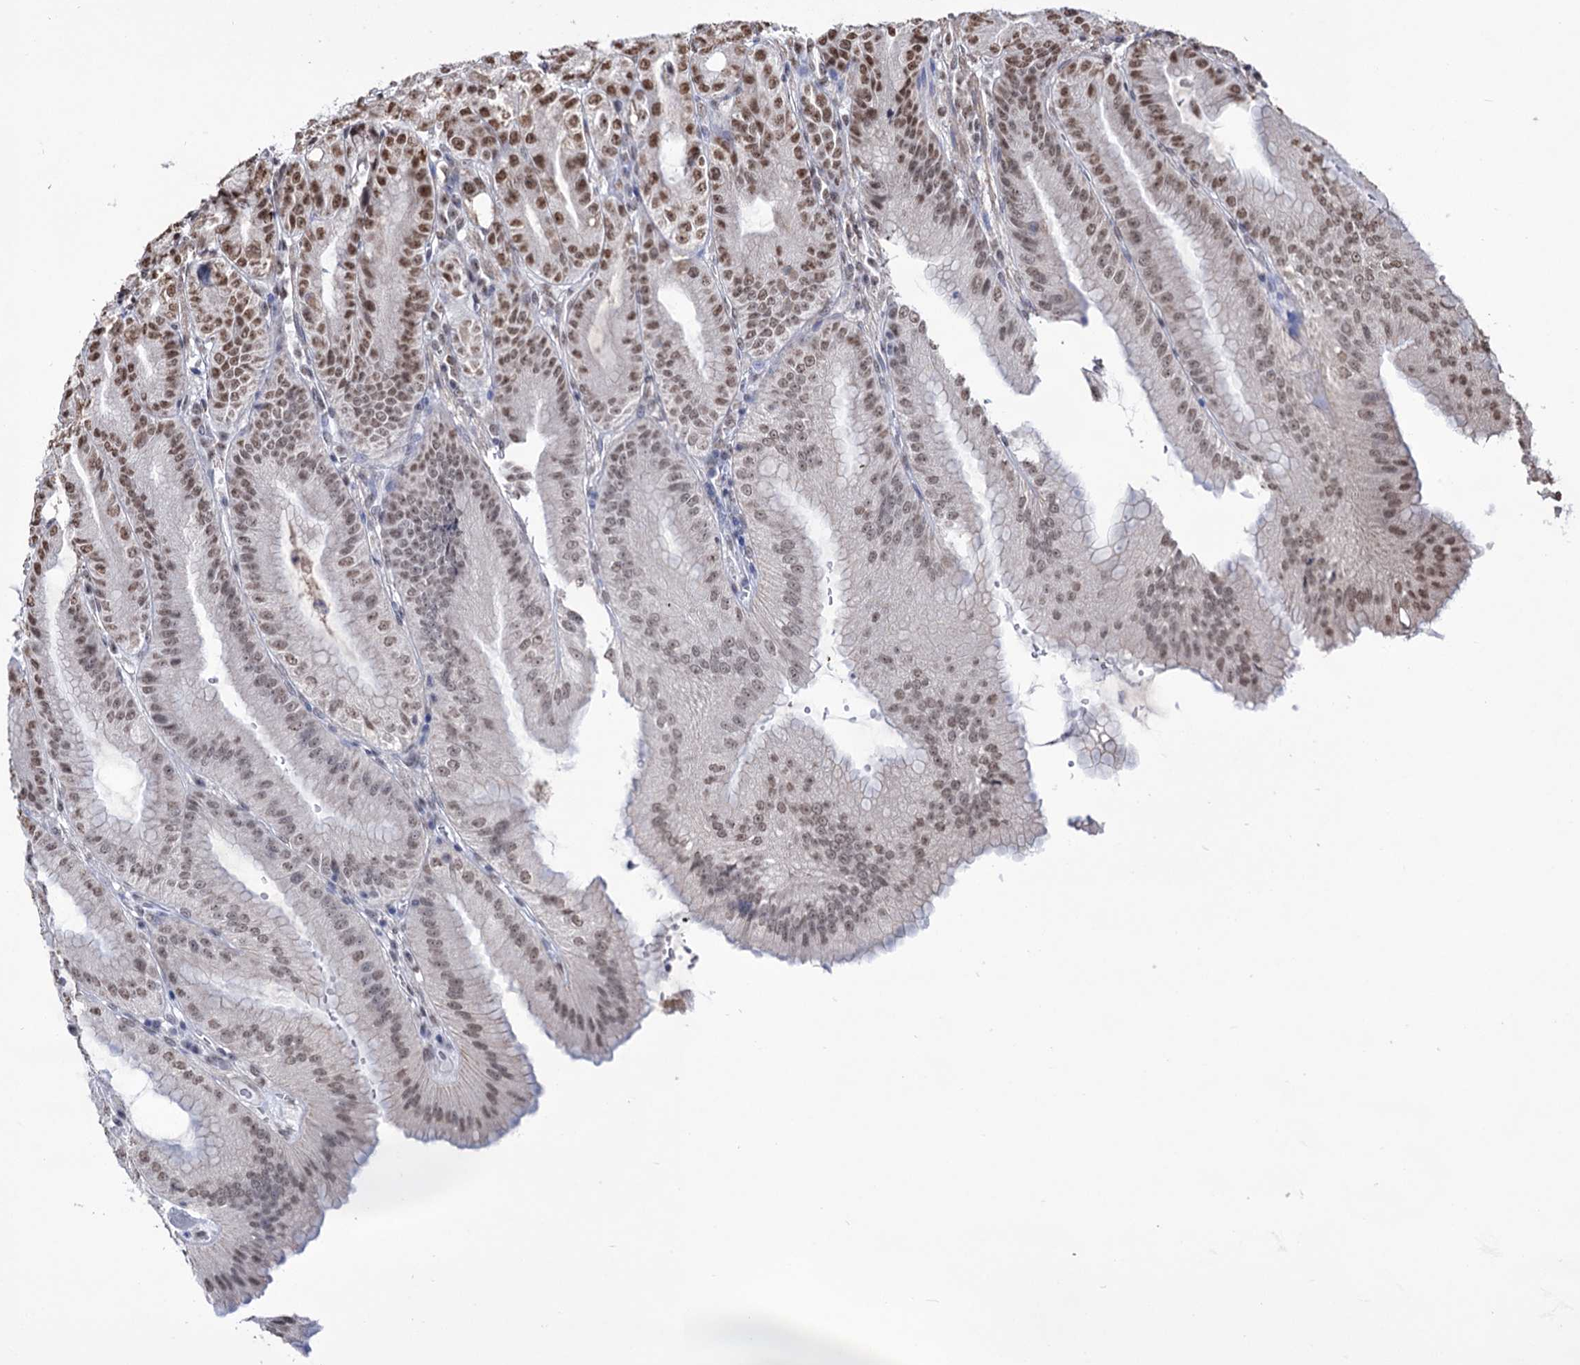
{"staining": {"intensity": "moderate", "quantity": ">75%", "location": "nuclear"}, "tissue": "stomach", "cell_type": "Glandular cells", "image_type": "normal", "snomed": [{"axis": "morphology", "description": "Normal tissue, NOS"}, {"axis": "topography", "description": "Stomach, upper"}, {"axis": "topography", "description": "Stomach, lower"}], "caption": "This is a photomicrograph of immunohistochemistry staining of benign stomach, which shows moderate staining in the nuclear of glandular cells.", "gene": "ABHD10", "patient": {"sex": "male", "age": 71}}